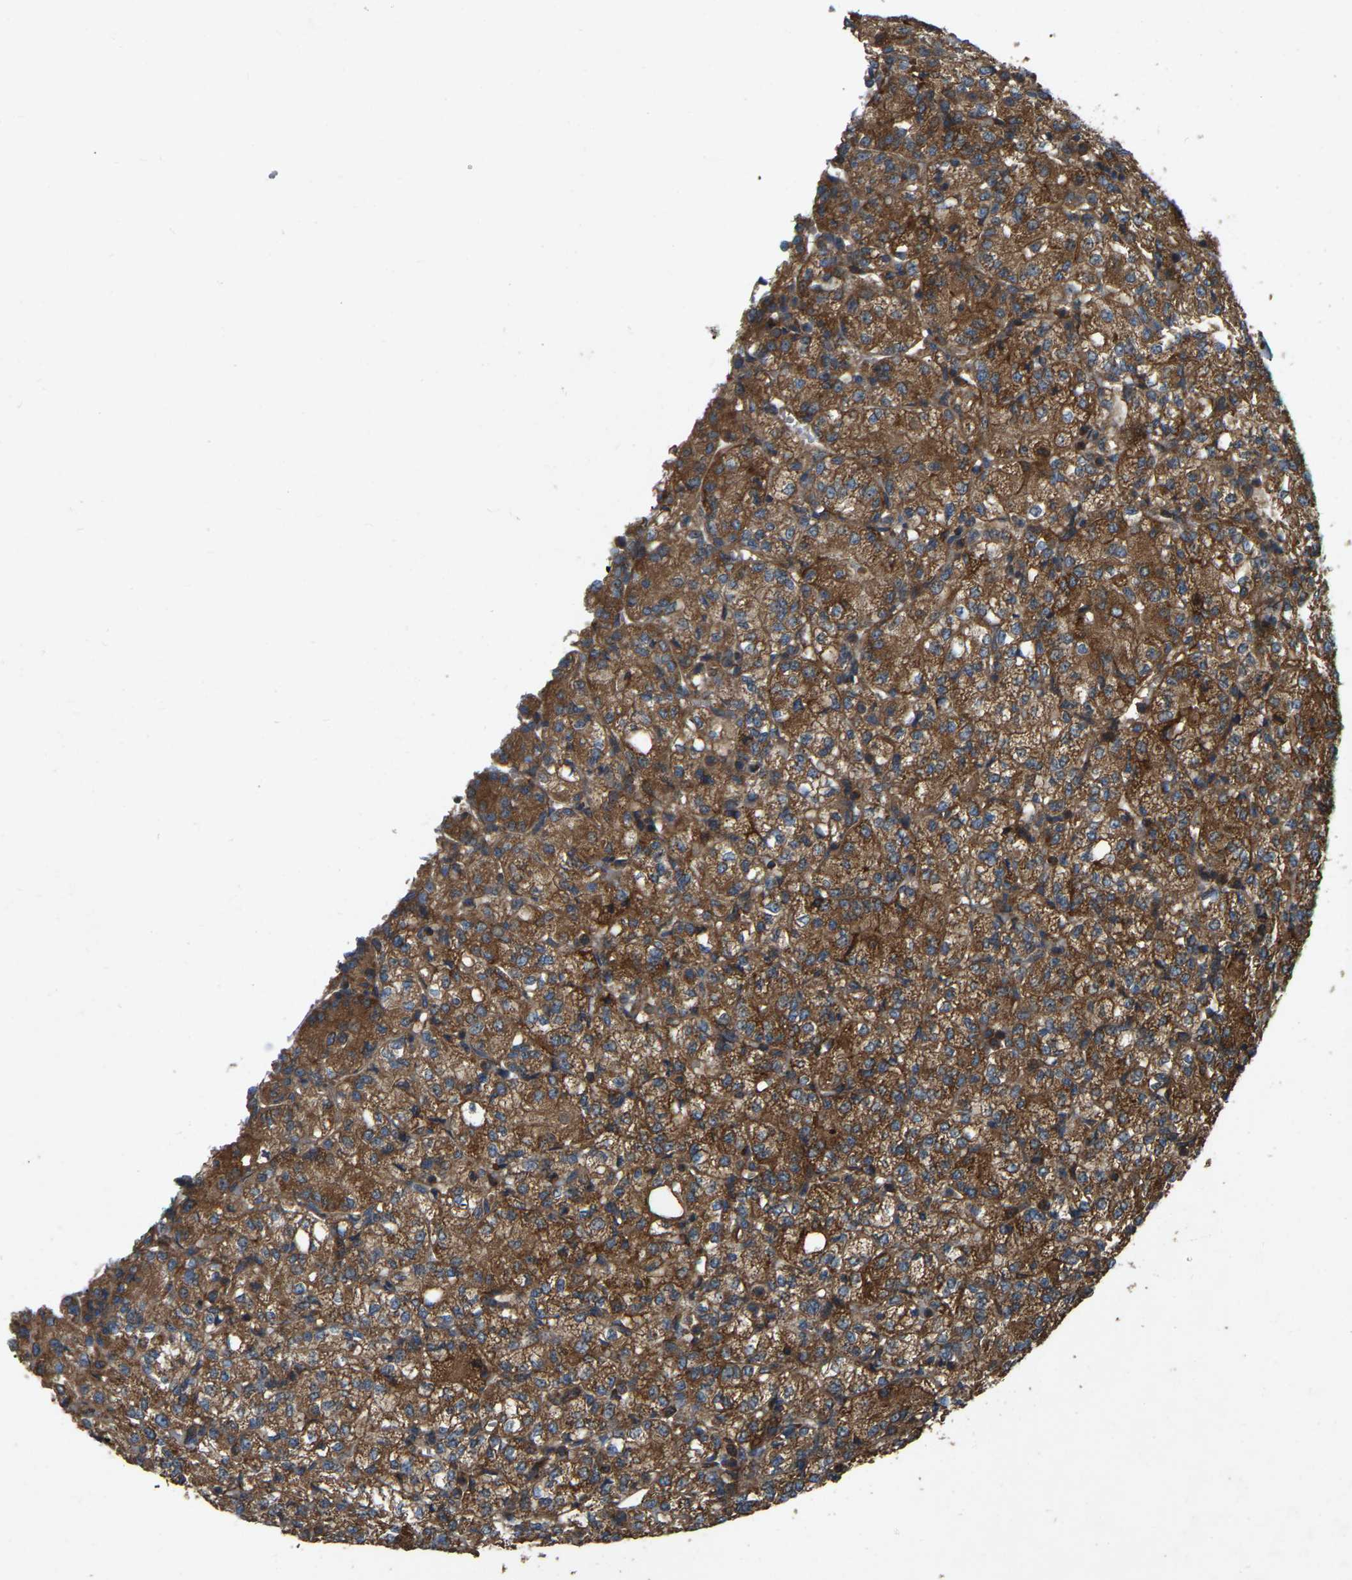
{"staining": {"intensity": "strong", "quantity": ">75%", "location": "cytoplasmic/membranous"}, "tissue": "renal cancer", "cell_type": "Tumor cells", "image_type": "cancer", "snomed": [{"axis": "morphology", "description": "Adenocarcinoma, NOS"}, {"axis": "topography", "description": "Kidney"}], "caption": "Renal adenocarcinoma tissue reveals strong cytoplasmic/membranous staining in approximately >75% of tumor cells", "gene": "SAMD9L", "patient": {"sex": "male", "age": 77}}